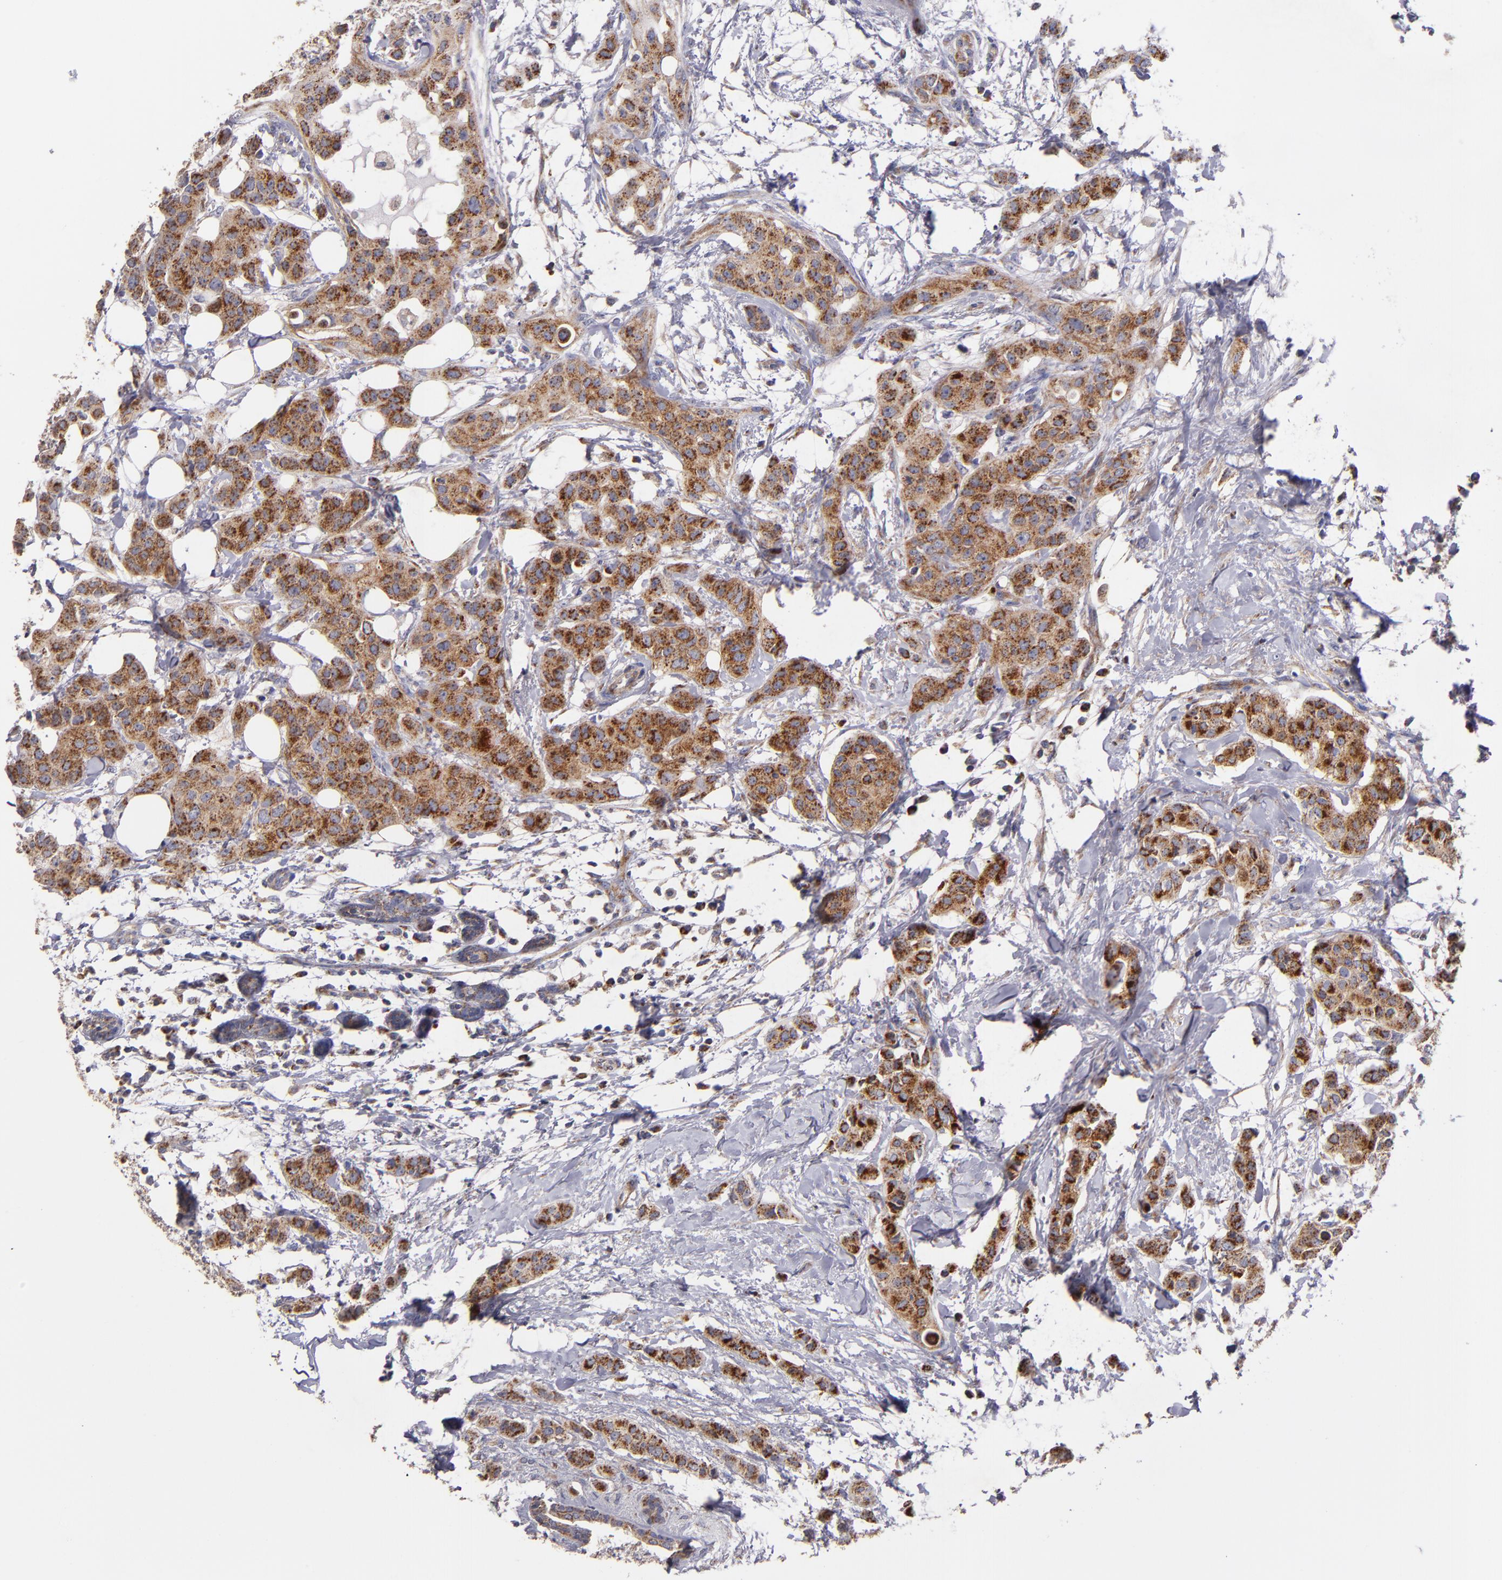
{"staining": {"intensity": "moderate", "quantity": ">75%", "location": "cytoplasmic/membranous"}, "tissue": "breast cancer", "cell_type": "Tumor cells", "image_type": "cancer", "snomed": [{"axis": "morphology", "description": "Duct carcinoma"}, {"axis": "topography", "description": "Breast"}], "caption": "Immunohistochemical staining of breast cancer shows medium levels of moderate cytoplasmic/membranous protein positivity in about >75% of tumor cells.", "gene": "CLTA", "patient": {"sex": "female", "age": 40}}